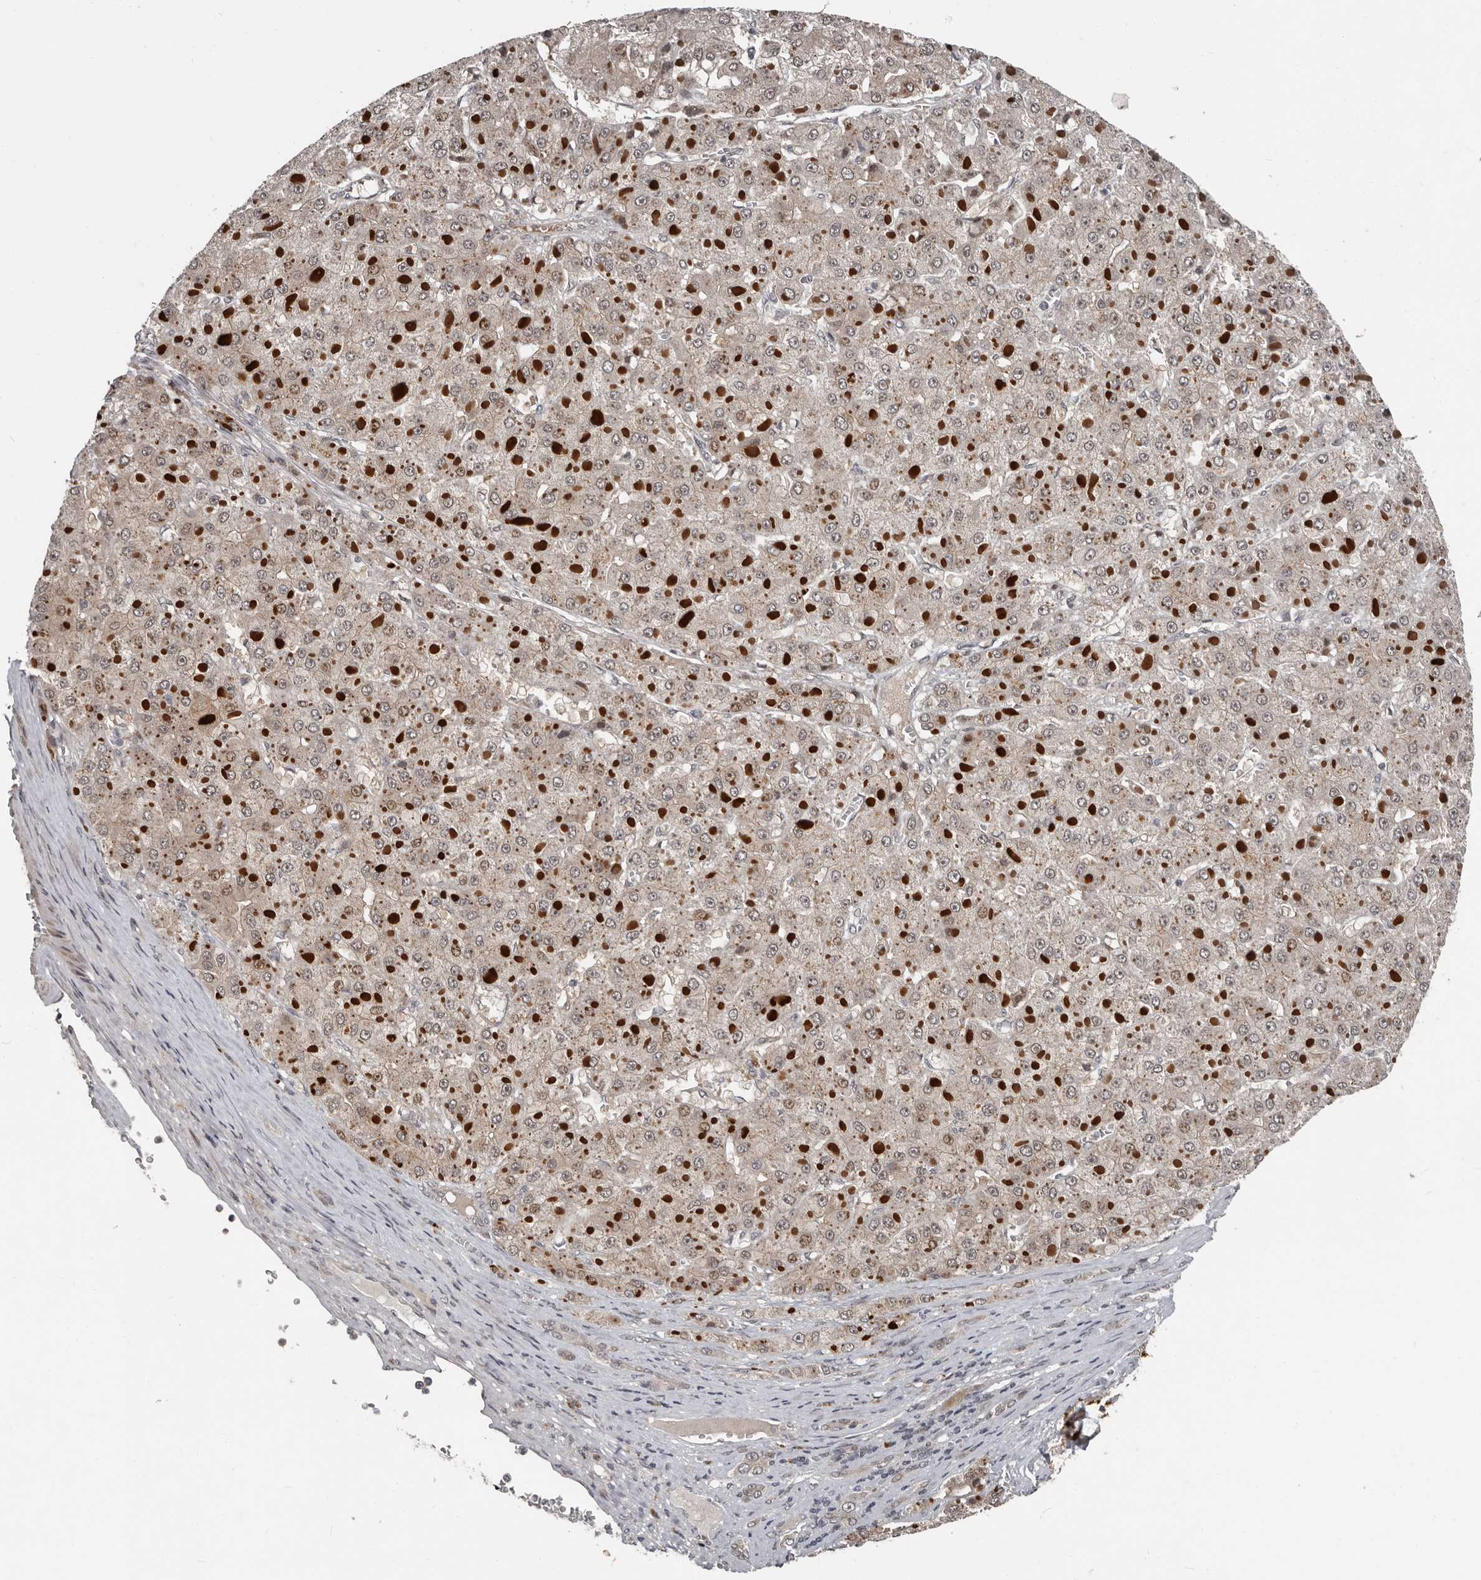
{"staining": {"intensity": "weak", "quantity": ">75%", "location": "cytoplasmic/membranous,nuclear"}, "tissue": "liver cancer", "cell_type": "Tumor cells", "image_type": "cancer", "snomed": [{"axis": "morphology", "description": "Carcinoma, Hepatocellular, NOS"}, {"axis": "topography", "description": "Liver"}], "caption": "A brown stain shows weak cytoplasmic/membranous and nuclear expression of a protein in human liver cancer (hepatocellular carcinoma) tumor cells.", "gene": "APOL6", "patient": {"sex": "female", "age": 73}}